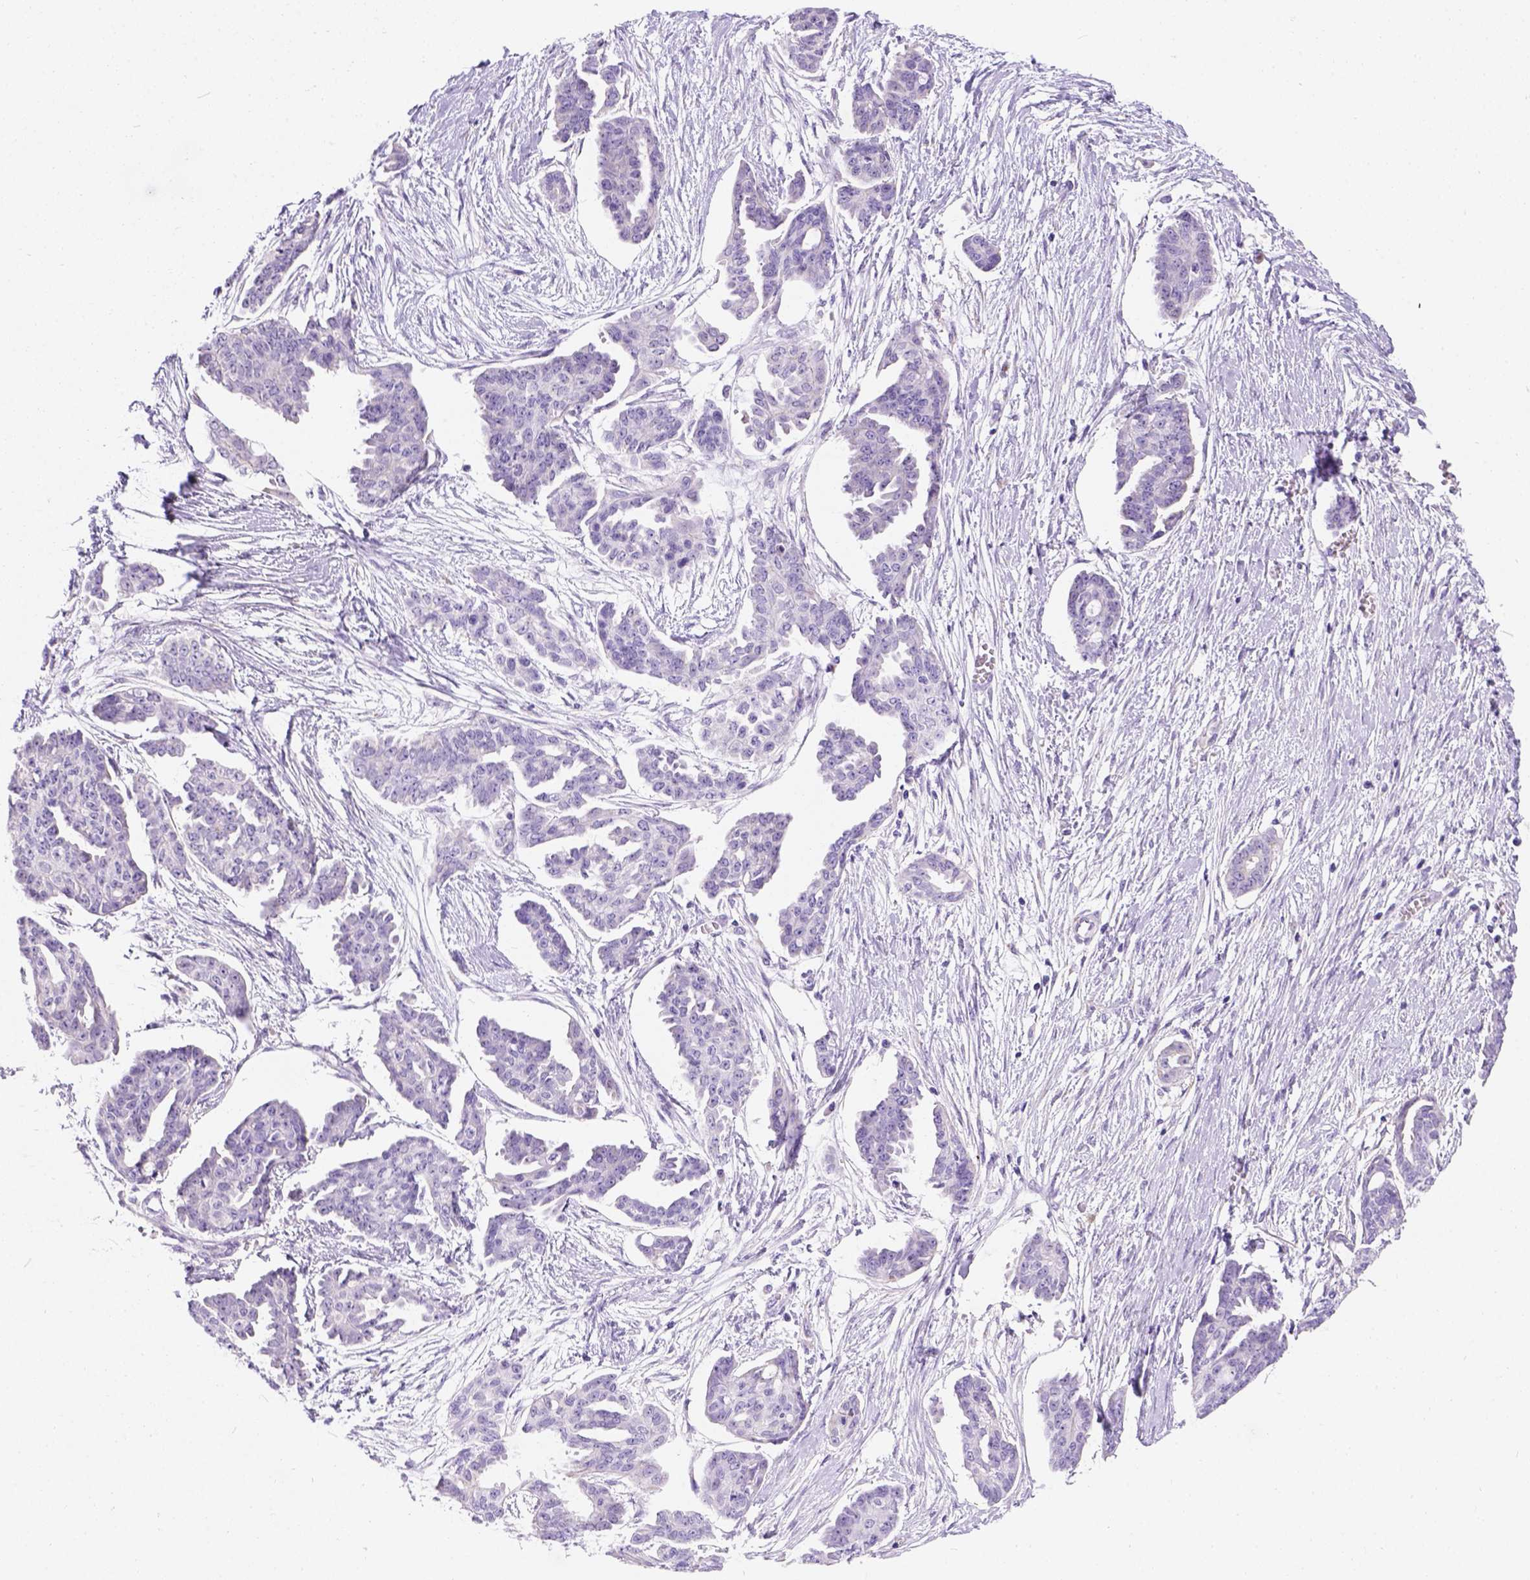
{"staining": {"intensity": "negative", "quantity": "none", "location": "none"}, "tissue": "ovarian cancer", "cell_type": "Tumor cells", "image_type": "cancer", "snomed": [{"axis": "morphology", "description": "Cystadenocarcinoma, serous, NOS"}, {"axis": "topography", "description": "Ovary"}], "caption": "There is no significant positivity in tumor cells of ovarian cancer.", "gene": "PHF7", "patient": {"sex": "female", "age": 71}}